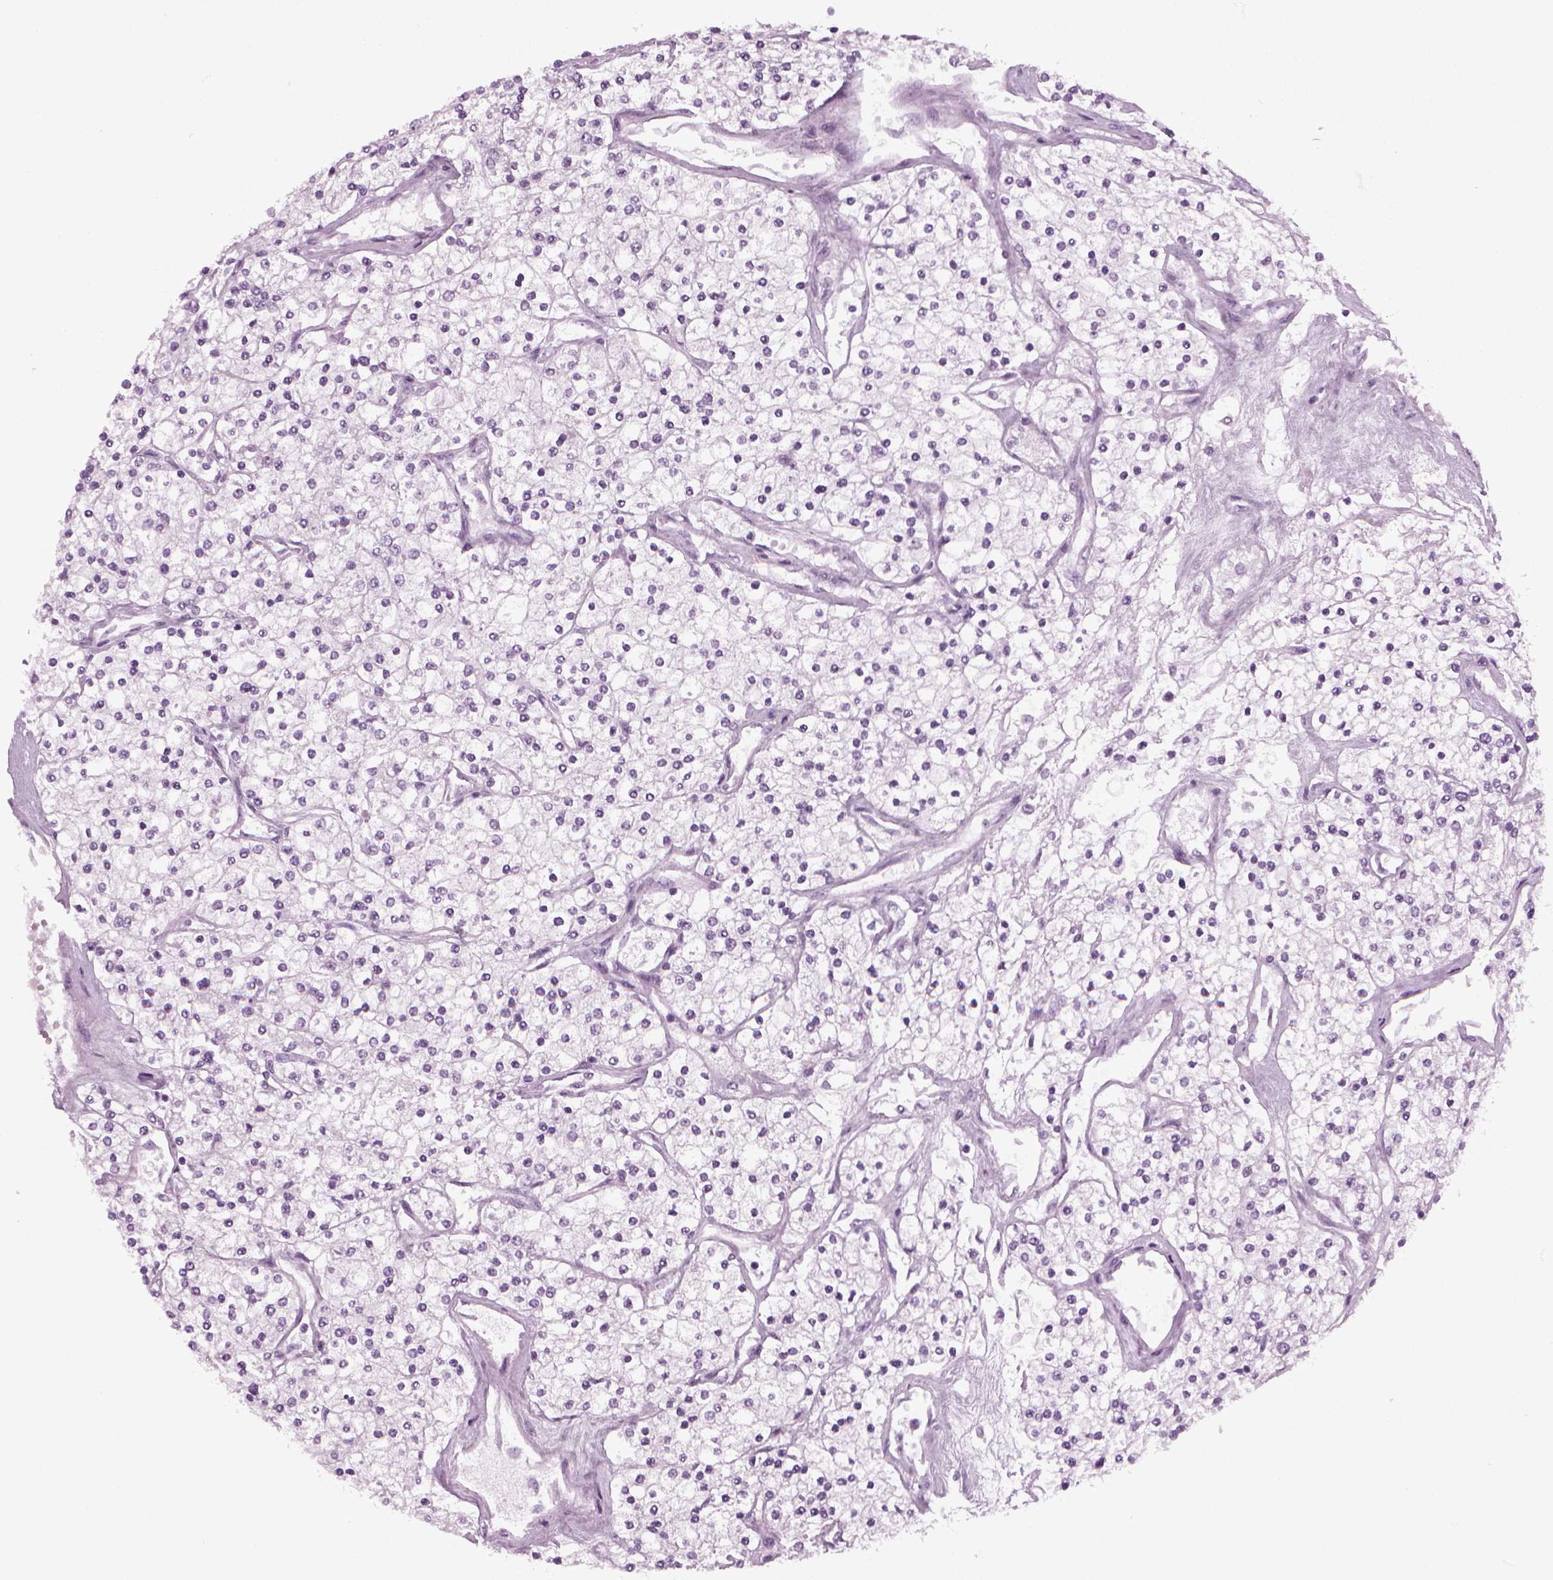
{"staining": {"intensity": "negative", "quantity": "none", "location": "none"}, "tissue": "renal cancer", "cell_type": "Tumor cells", "image_type": "cancer", "snomed": [{"axis": "morphology", "description": "Adenocarcinoma, NOS"}, {"axis": "topography", "description": "Kidney"}], "caption": "High power microscopy photomicrograph of an immunohistochemistry micrograph of adenocarcinoma (renal), revealing no significant expression in tumor cells. (Brightfield microscopy of DAB (3,3'-diaminobenzidine) IHC at high magnification).", "gene": "FAM24A", "patient": {"sex": "male", "age": 80}}